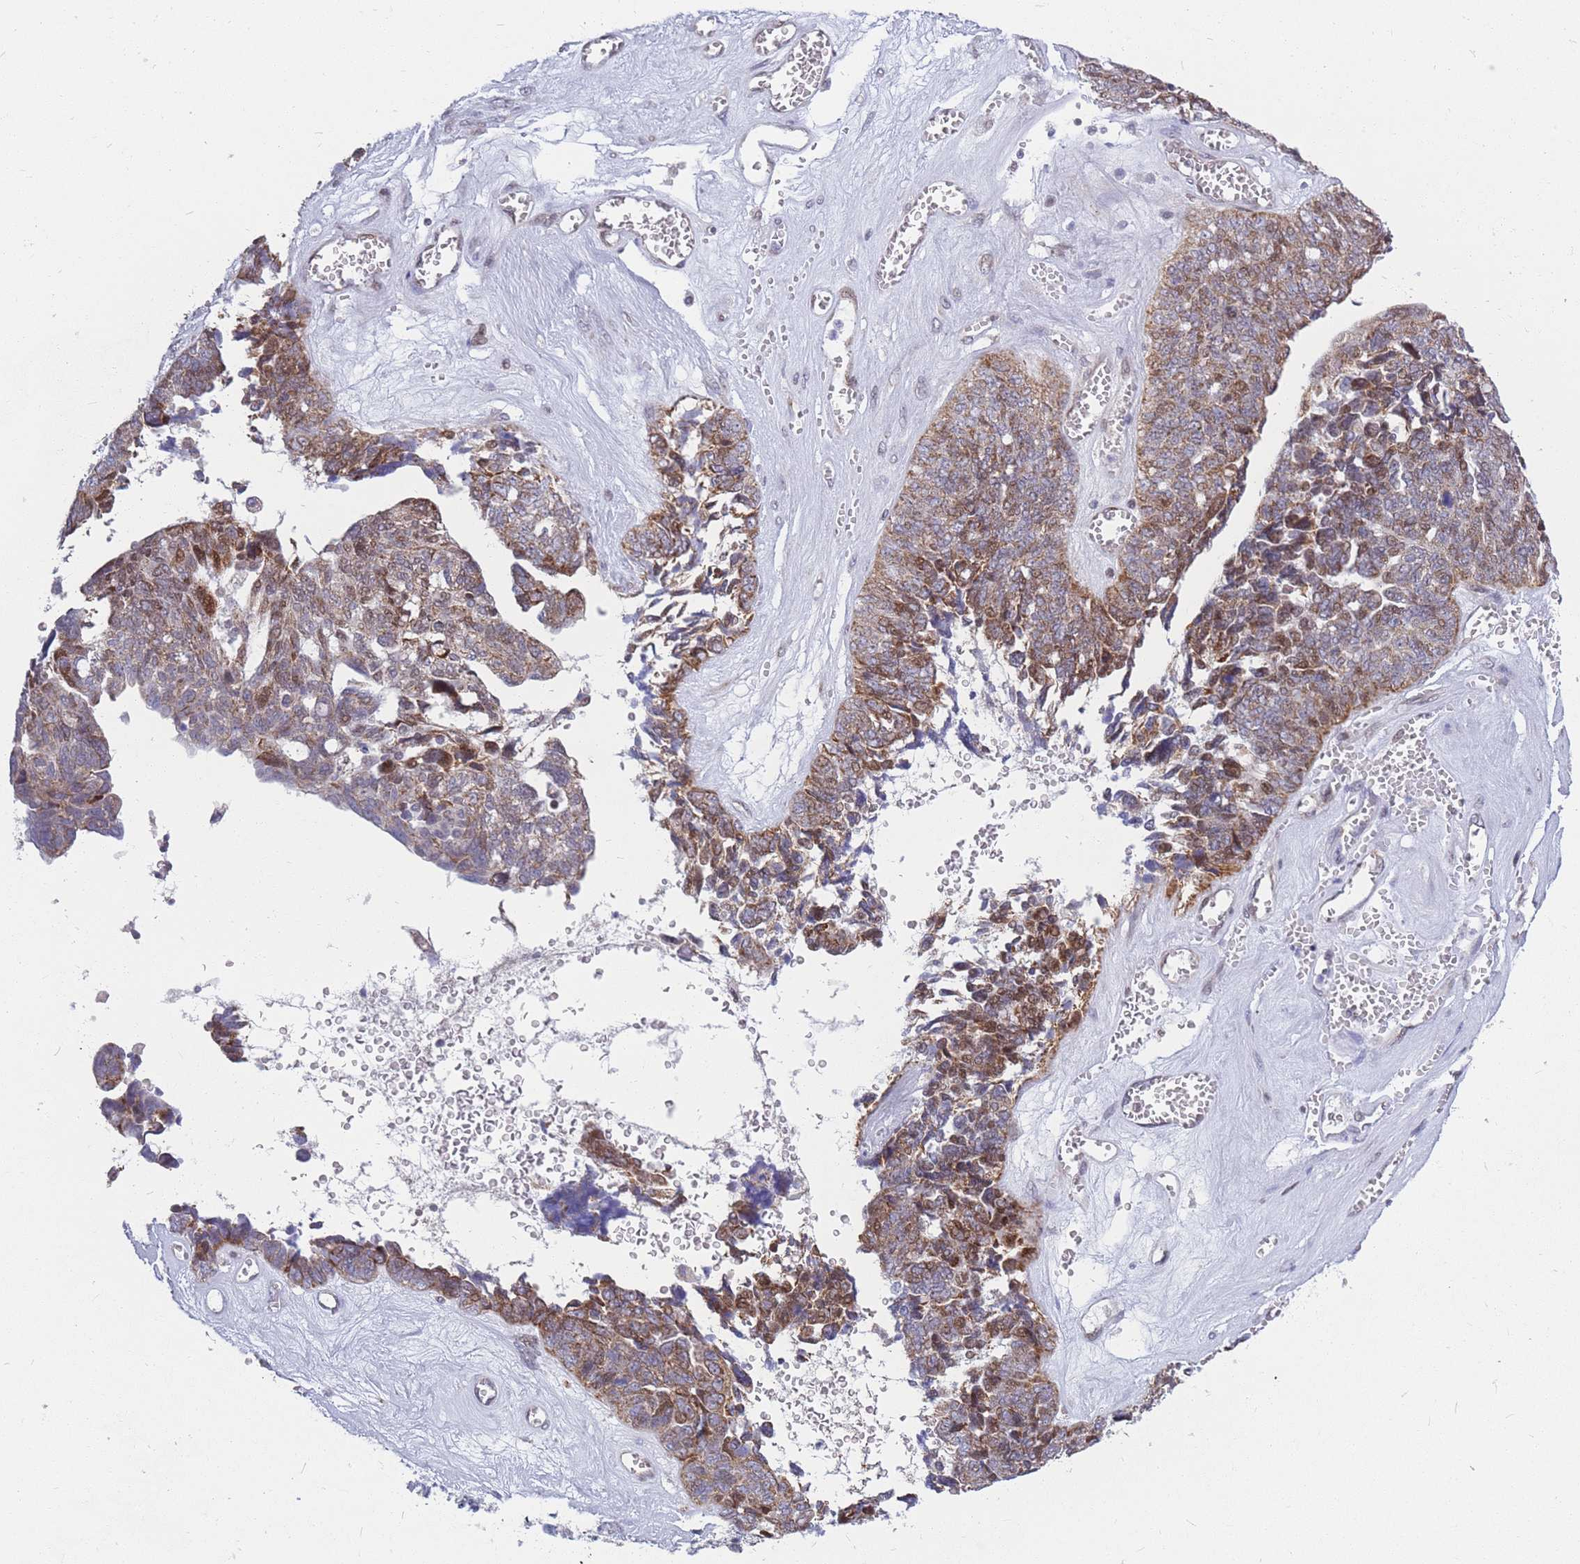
{"staining": {"intensity": "moderate", "quantity": ">75%", "location": "cytoplasmic/membranous"}, "tissue": "ovarian cancer", "cell_type": "Tumor cells", "image_type": "cancer", "snomed": [{"axis": "morphology", "description": "Cystadenocarcinoma, serous, NOS"}, {"axis": "topography", "description": "Ovary"}], "caption": "About >75% of tumor cells in serous cystadenocarcinoma (ovarian) demonstrate moderate cytoplasmic/membranous protein staining as visualized by brown immunohistochemical staining.", "gene": "MOB4", "patient": {"sex": "female", "age": 79}}